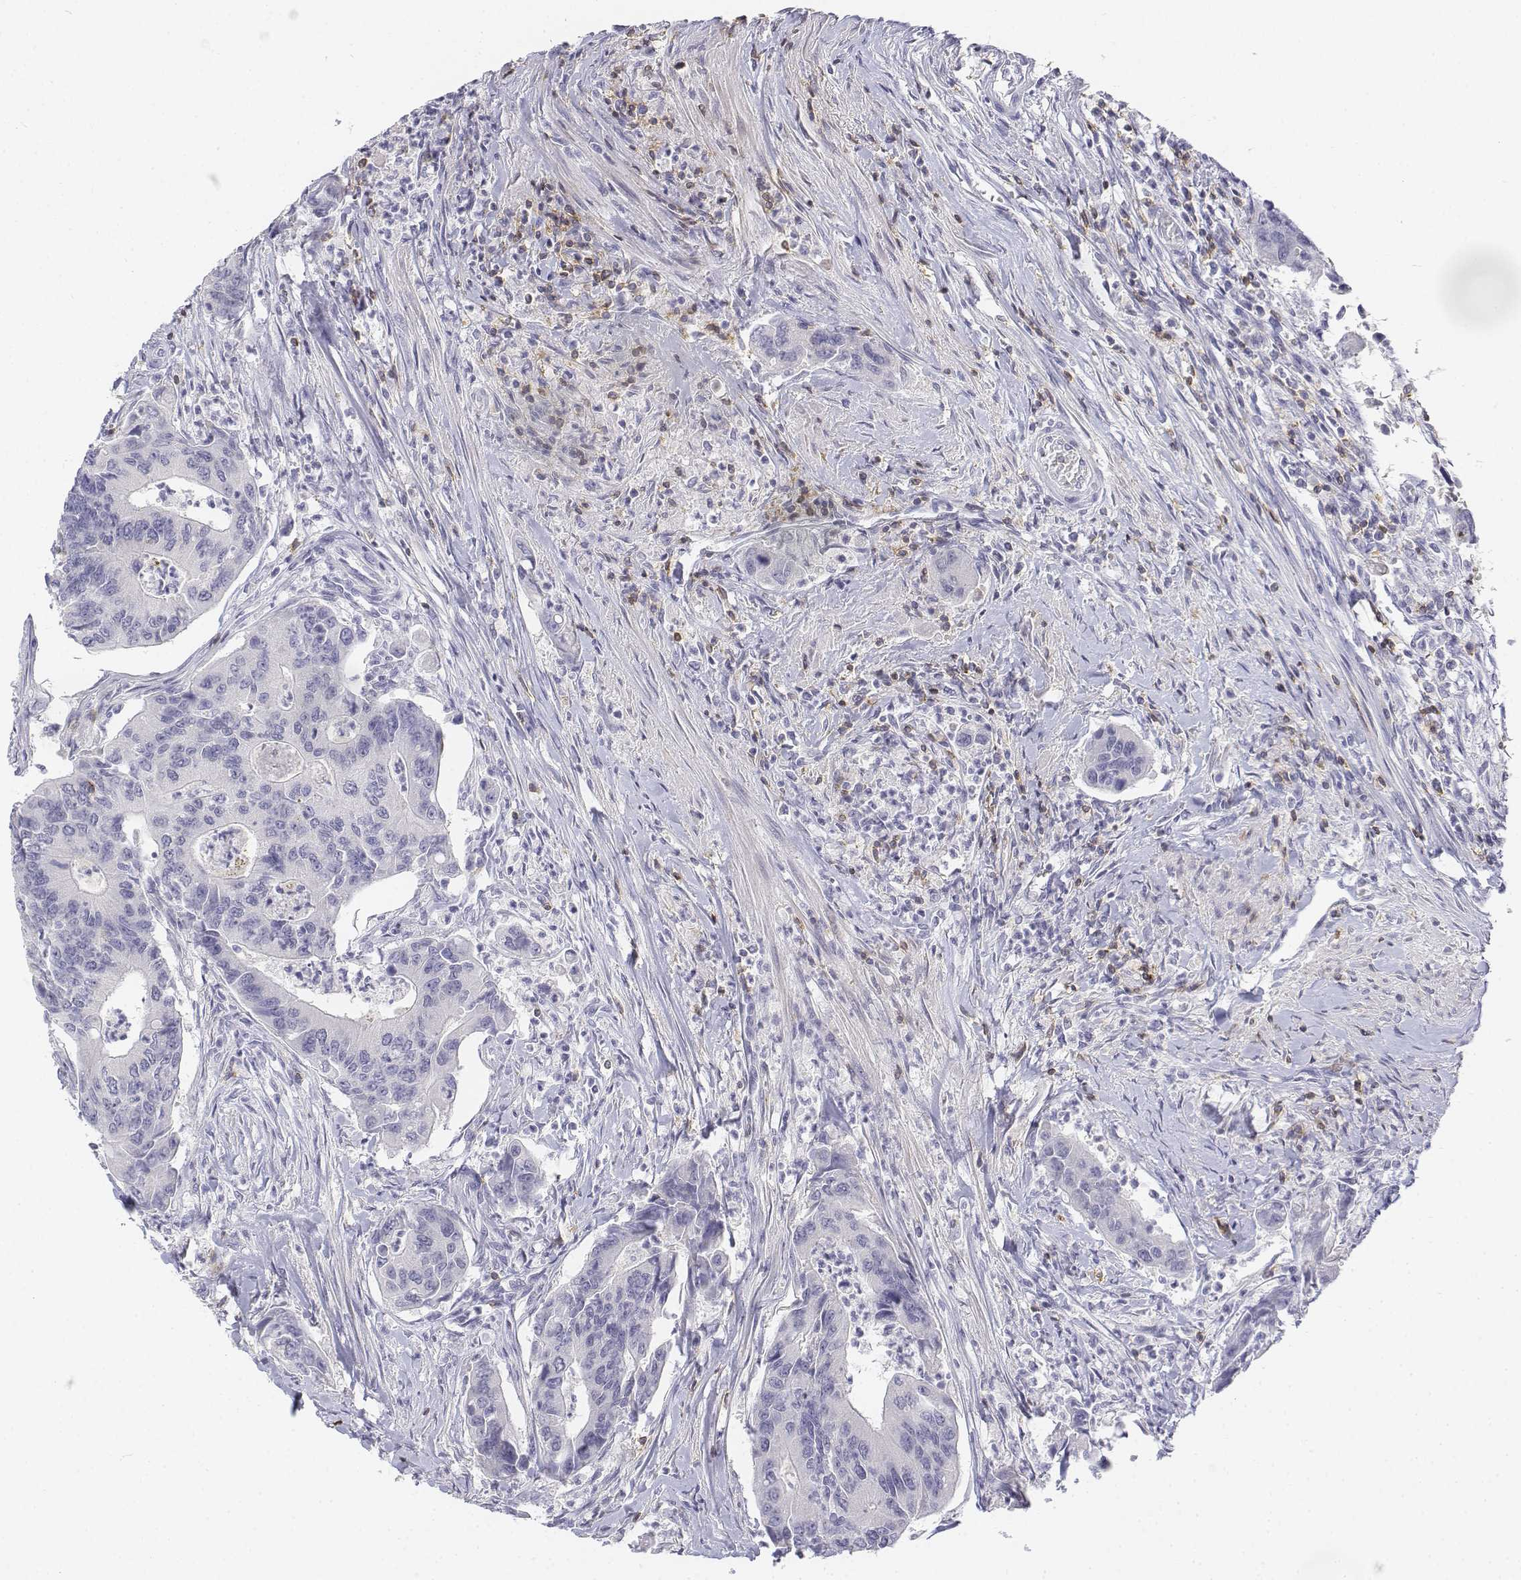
{"staining": {"intensity": "negative", "quantity": "none", "location": "none"}, "tissue": "colorectal cancer", "cell_type": "Tumor cells", "image_type": "cancer", "snomed": [{"axis": "morphology", "description": "Adenocarcinoma, NOS"}, {"axis": "topography", "description": "Colon"}], "caption": "High power microscopy micrograph of an immunohistochemistry micrograph of adenocarcinoma (colorectal), revealing no significant staining in tumor cells. (IHC, brightfield microscopy, high magnification).", "gene": "CD3E", "patient": {"sex": "female", "age": 67}}